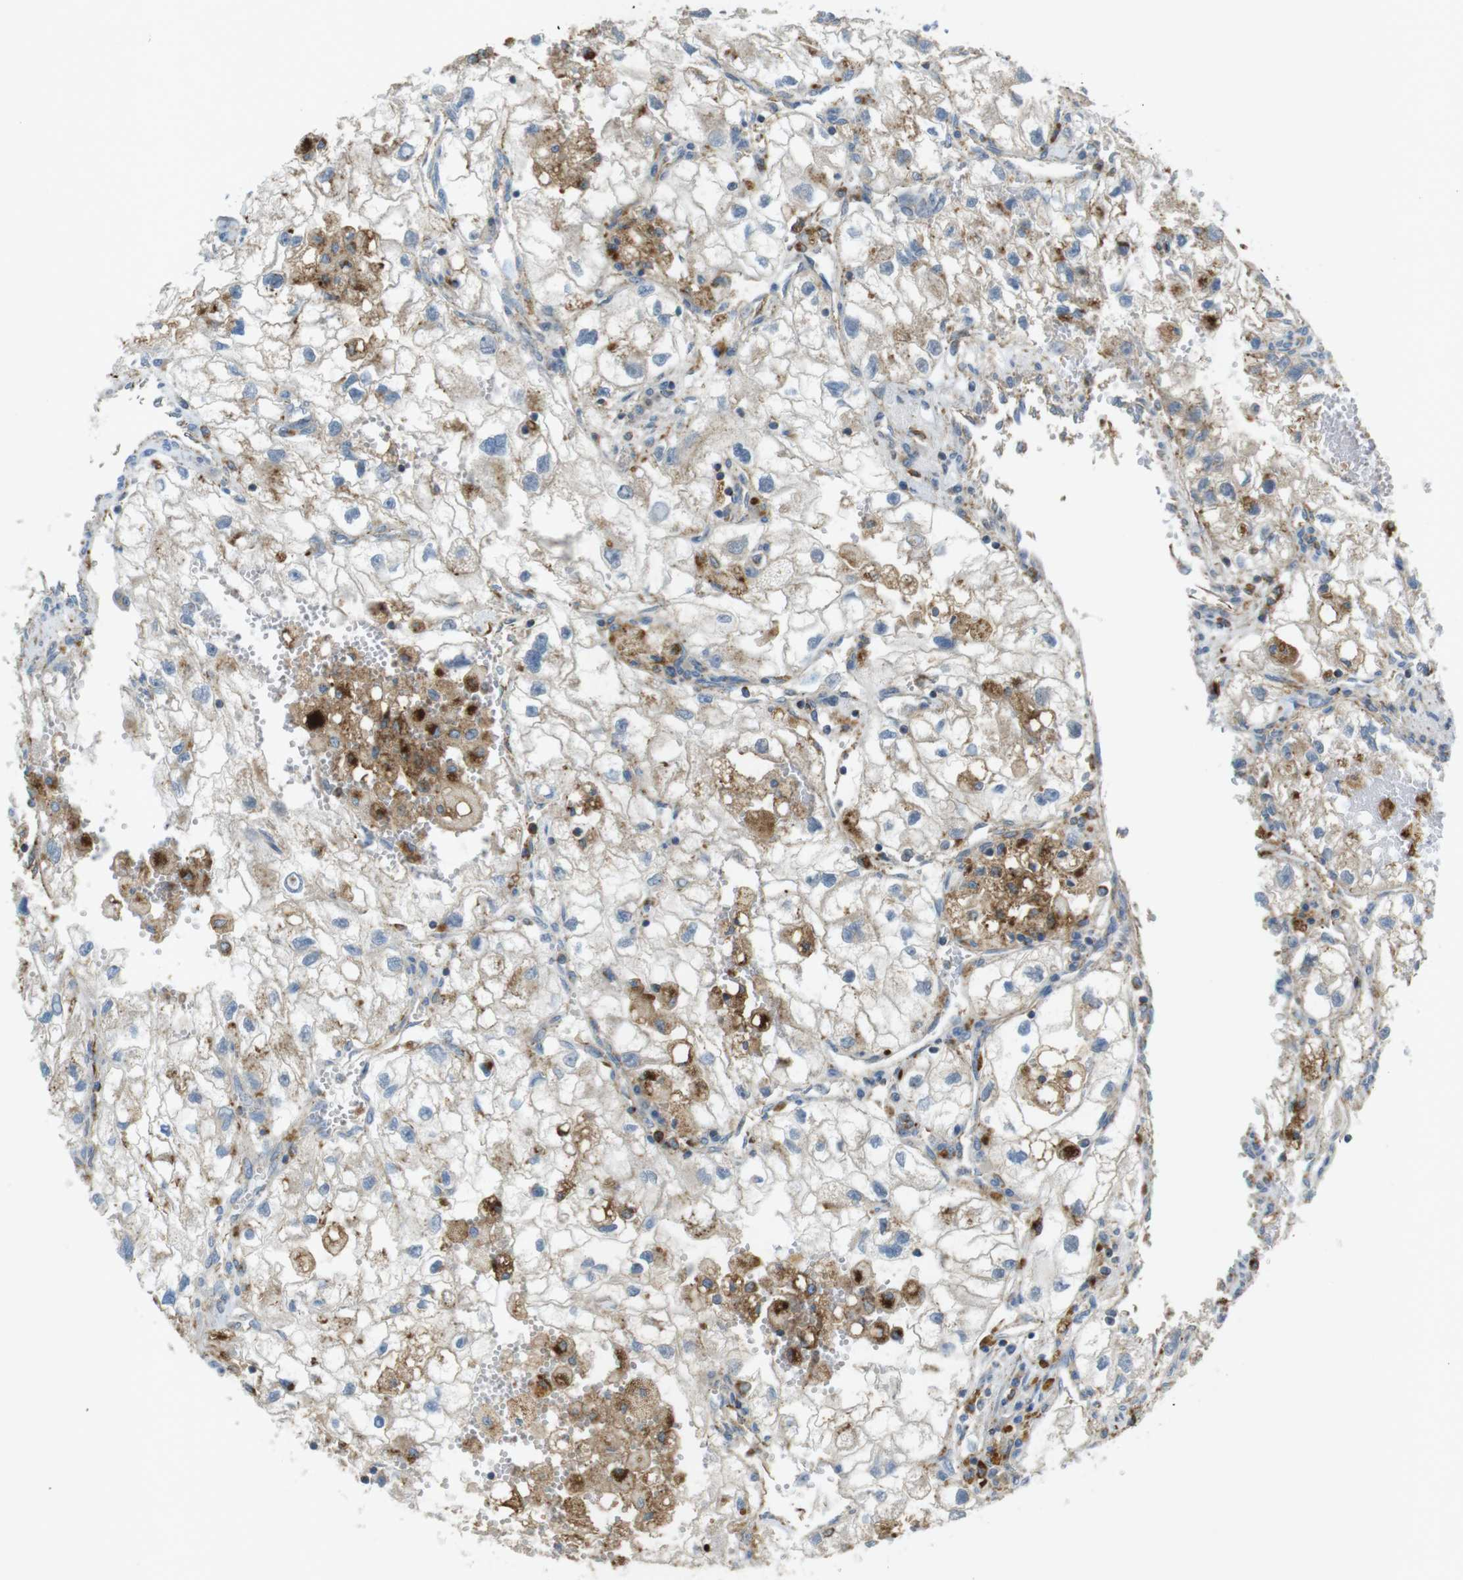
{"staining": {"intensity": "weak", "quantity": "<25%", "location": "cytoplasmic/membranous"}, "tissue": "renal cancer", "cell_type": "Tumor cells", "image_type": "cancer", "snomed": [{"axis": "morphology", "description": "Adenocarcinoma, NOS"}, {"axis": "topography", "description": "Kidney"}], "caption": "The photomicrograph shows no significant positivity in tumor cells of adenocarcinoma (renal).", "gene": "LAMP1", "patient": {"sex": "female", "age": 70}}